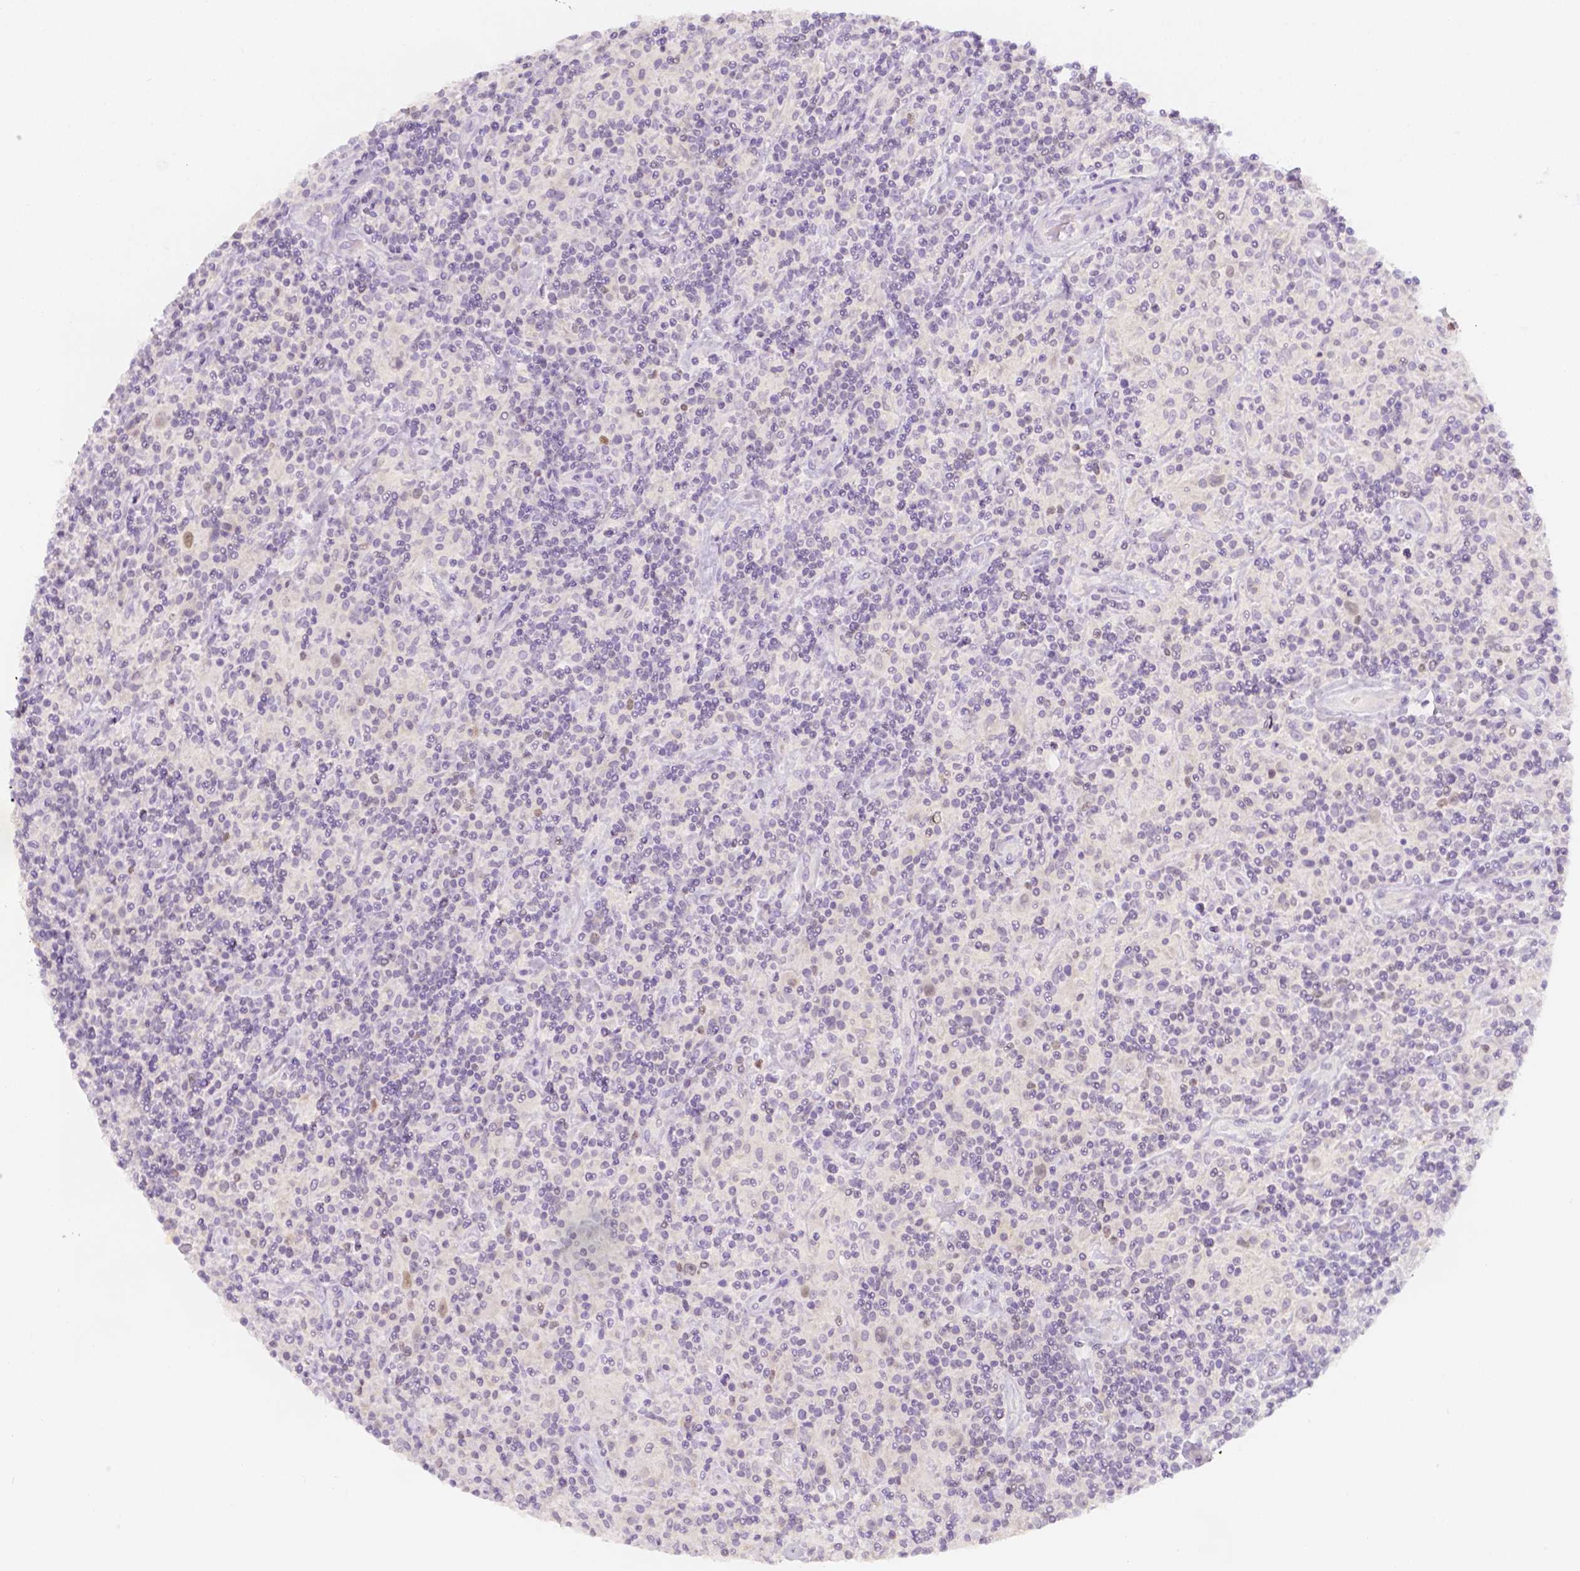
{"staining": {"intensity": "negative", "quantity": "none", "location": "none"}, "tissue": "lymphoma", "cell_type": "Tumor cells", "image_type": "cancer", "snomed": [{"axis": "morphology", "description": "Hodgkin's disease, NOS"}, {"axis": "topography", "description": "Lymph node"}], "caption": "High magnification brightfield microscopy of lymphoma stained with DAB (brown) and counterstained with hematoxylin (blue): tumor cells show no significant staining.", "gene": "BATF", "patient": {"sex": "male", "age": 70}}